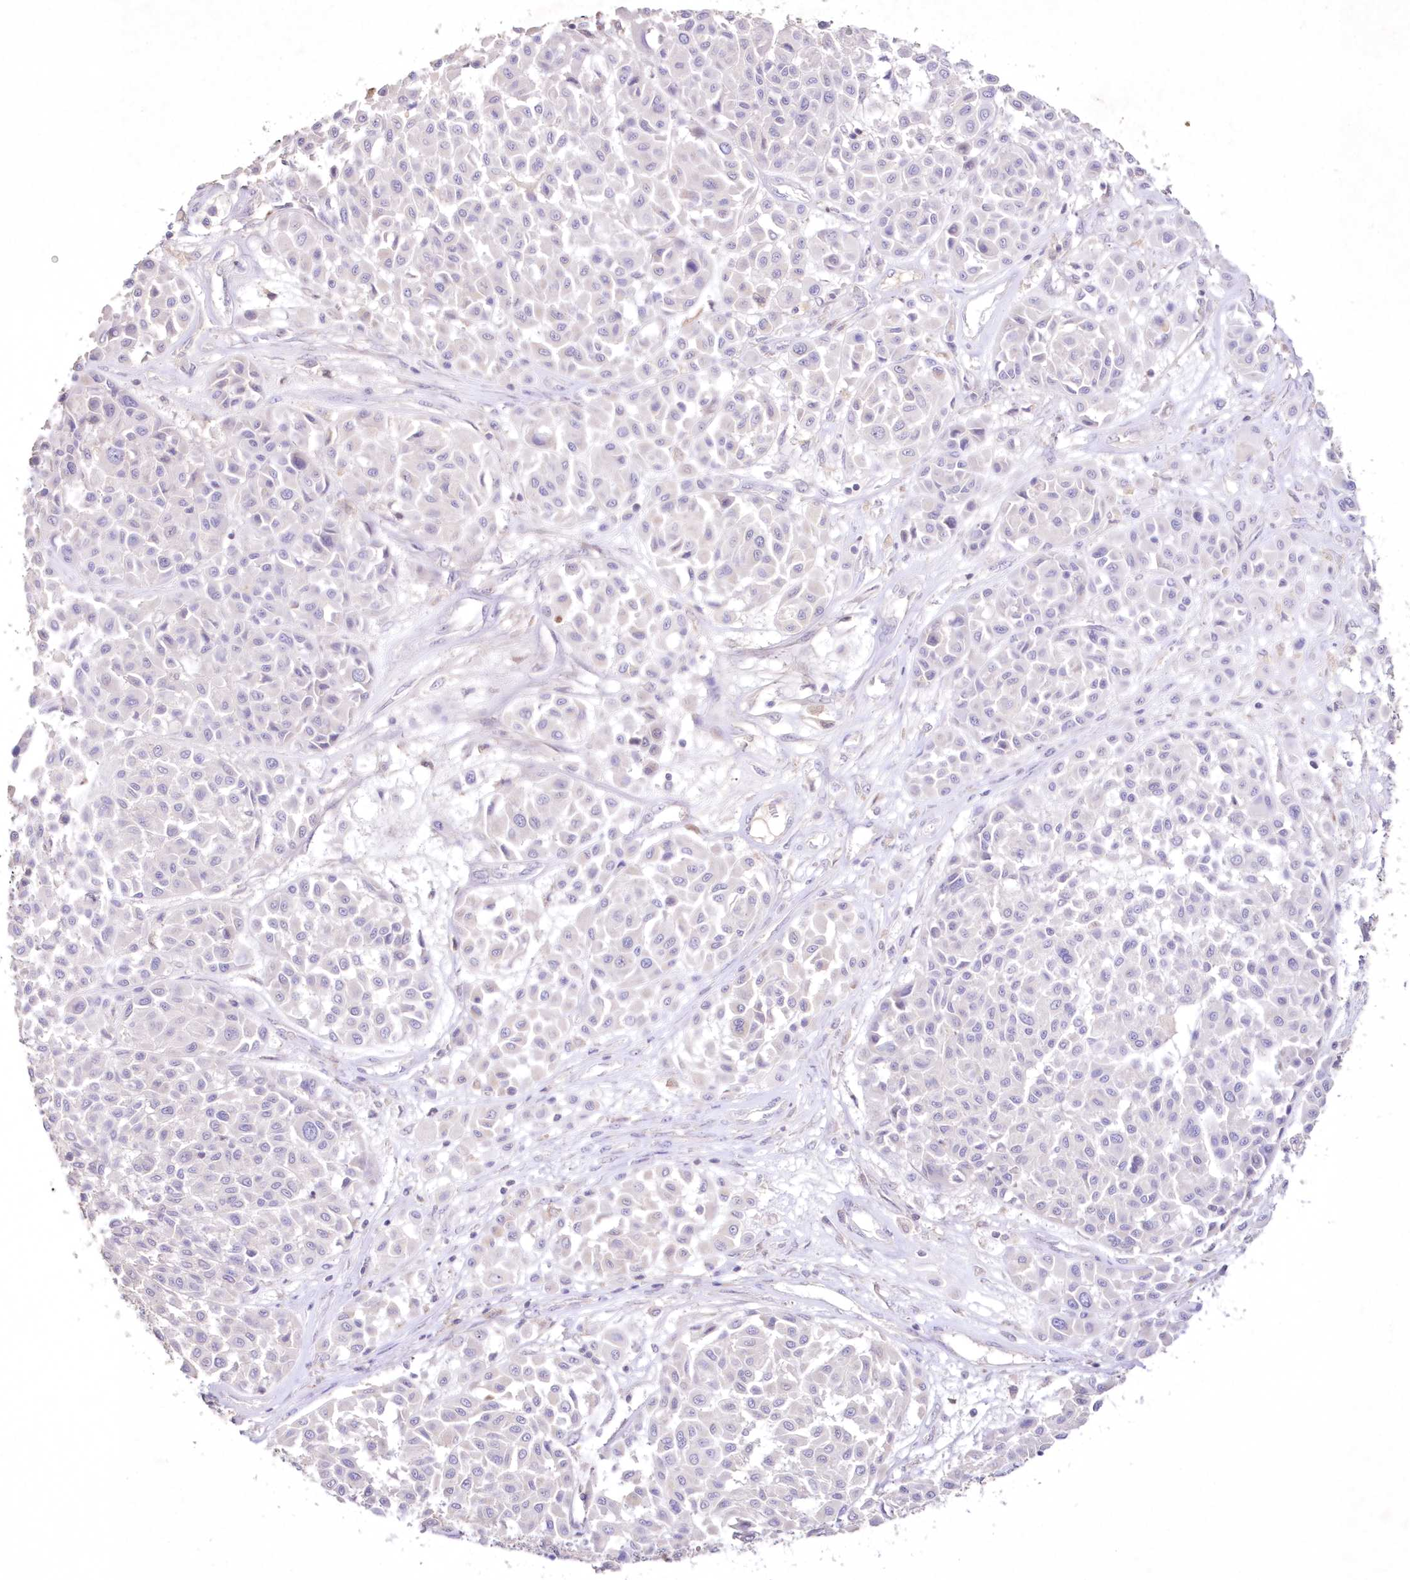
{"staining": {"intensity": "negative", "quantity": "none", "location": "none"}, "tissue": "melanoma", "cell_type": "Tumor cells", "image_type": "cancer", "snomed": [{"axis": "morphology", "description": "Malignant melanoma, Metastatic site"}, {"axis": "topography", "description": "Soft tissue"}], "caption": "The micrograph exhibits no staining of tumor cells in melanoma.", "gene": "NEU4", "patient": {"sex": "male", "age": 41}}